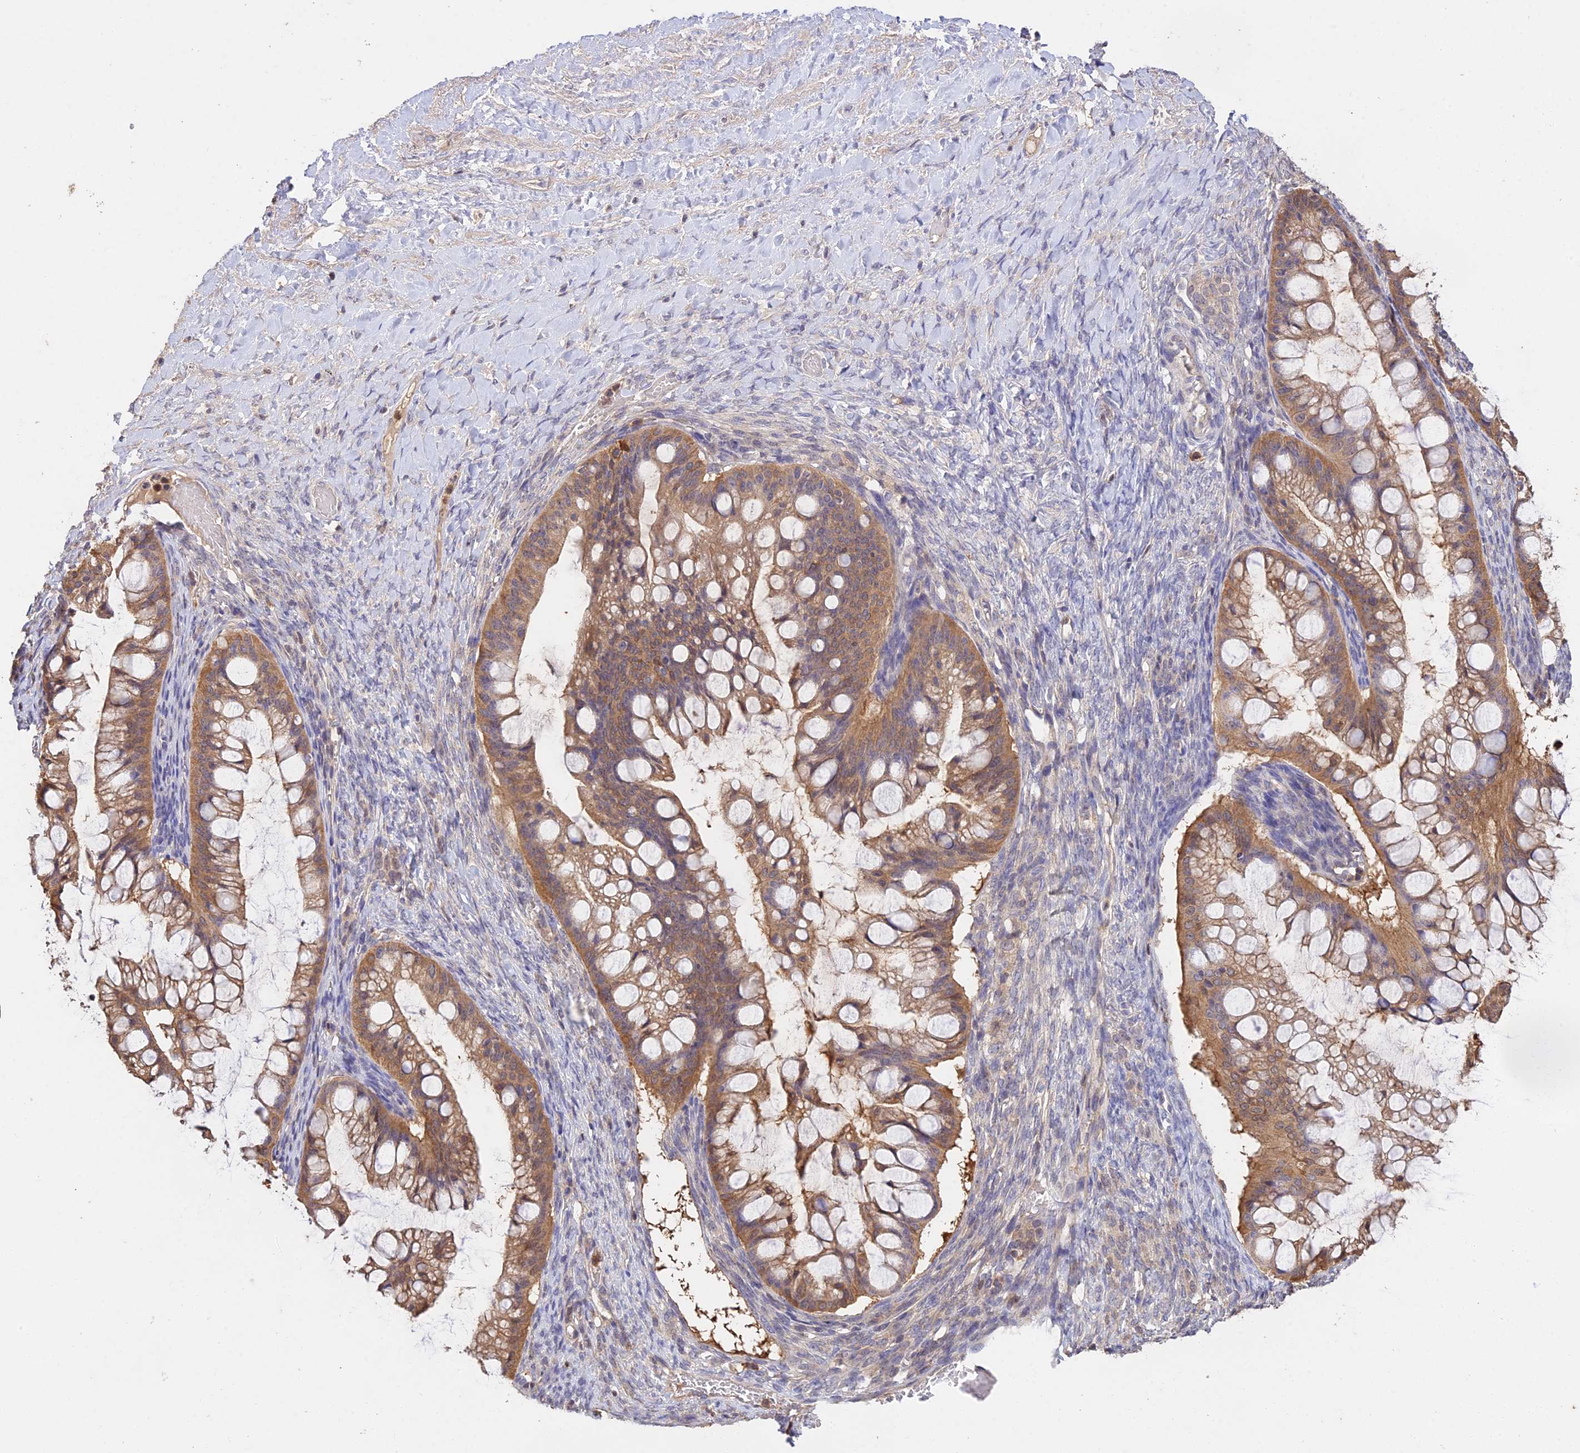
{"staining": {"intensity": "moderate", "quantity": ">75%", "location": "cytoplasmic/membranous"}, "tissue": "ovarian cancer", "cell_type": "Tumor cells", "image_type": "cancer", "snomed": [{"axis": "morphology", "description": "Cystadenocarcinoma, mucinous, NOS"}, {"axis": "topography", "description": "Ovary"}], "caption": "Human mucinous cystadenocarcinoma (ovarian) stained with a protein marker exhibits moderate staining in tumor cells.", "gene": "FBP1", "patient": {"sex": "female", "age": 73}}